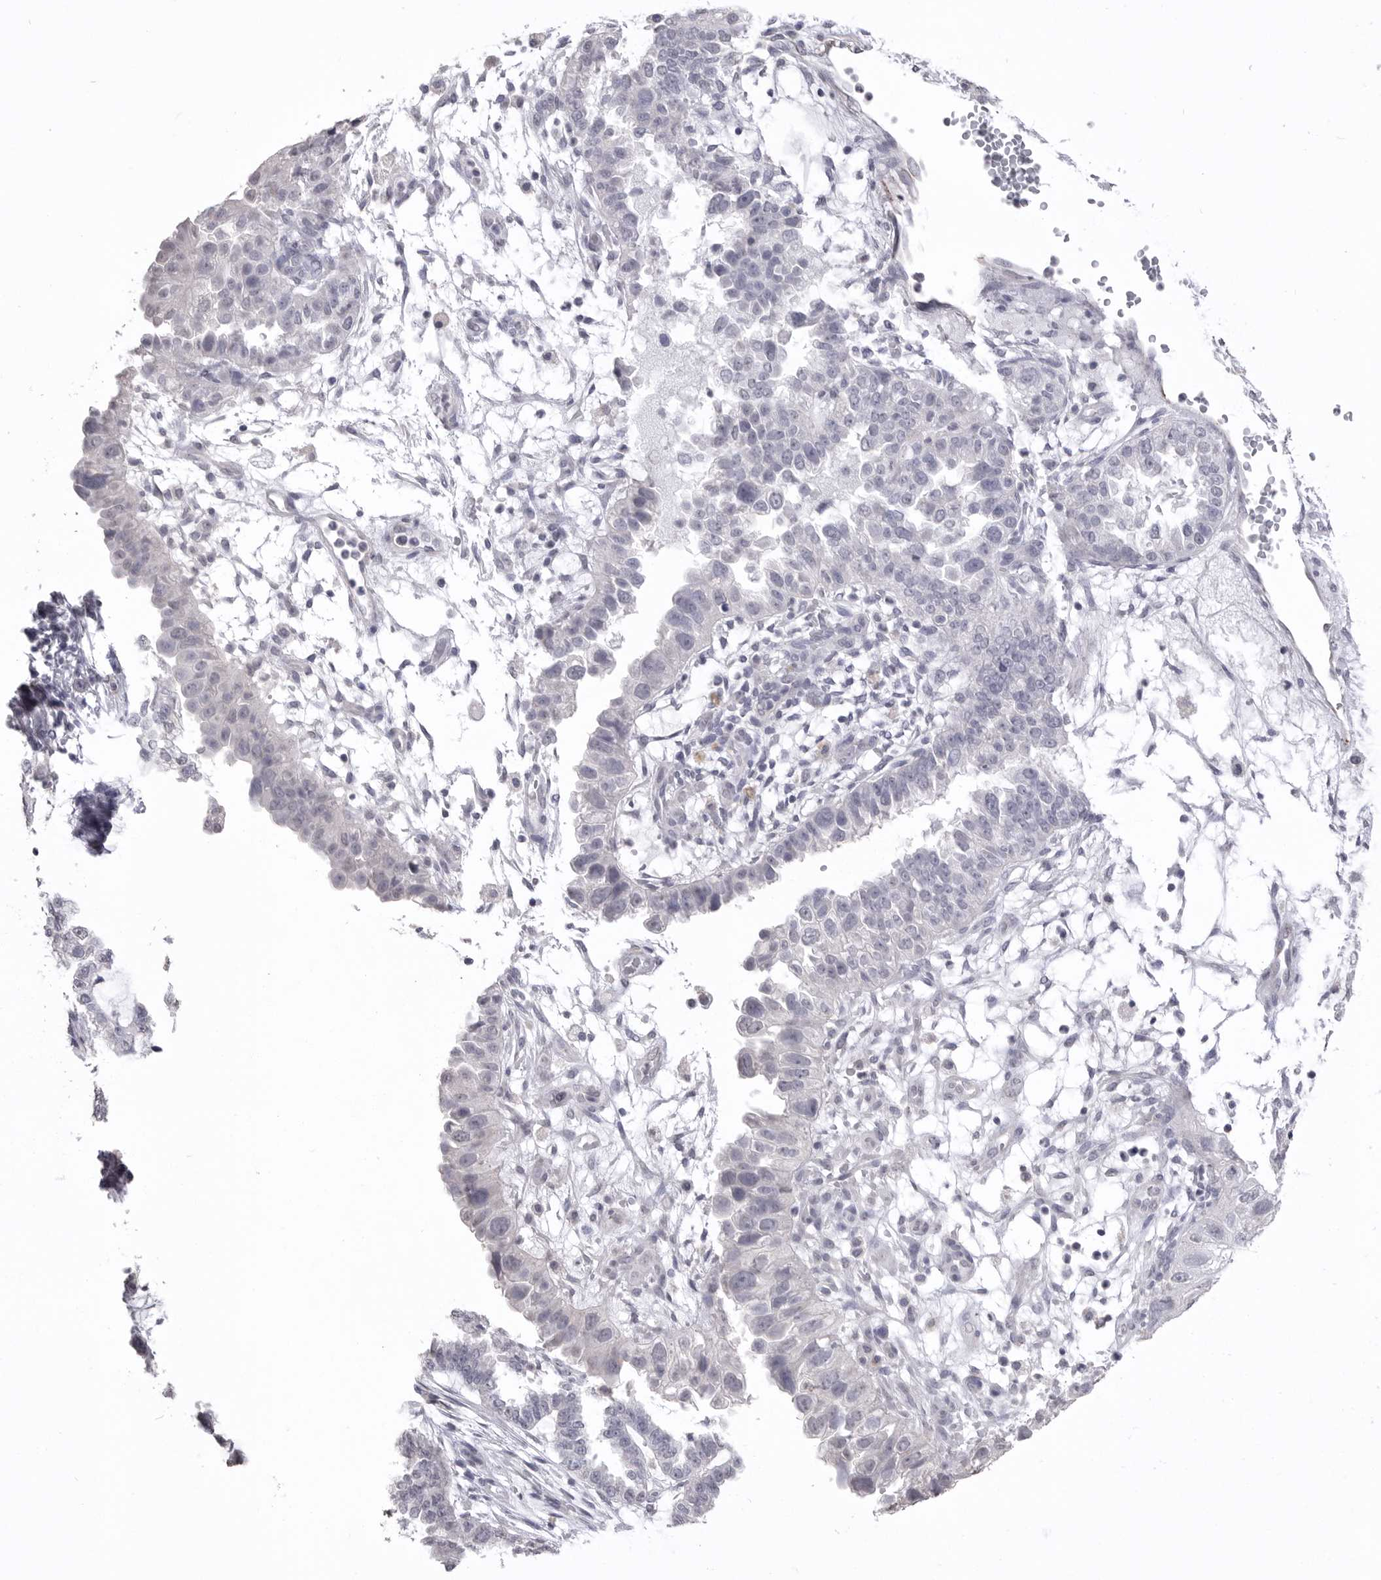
{"staining": {"intensity": "negative", "quantity": "none", "location": "none"}, "tissue": "endometrial cancer", "cell_type": "Tumor cells", "image_type": "cancer", "snomed": [{"axis": "morphology", "description": "Adenocarcinoma, NOS"}, {"axis": "topography", "description": "Endometrium"}], "caption": "Tumor cells show no significant protein staining in adenocarcinoma (endometrial).", "gene": "ICAM5", "patient": {"sex": "female", "age": 85}}